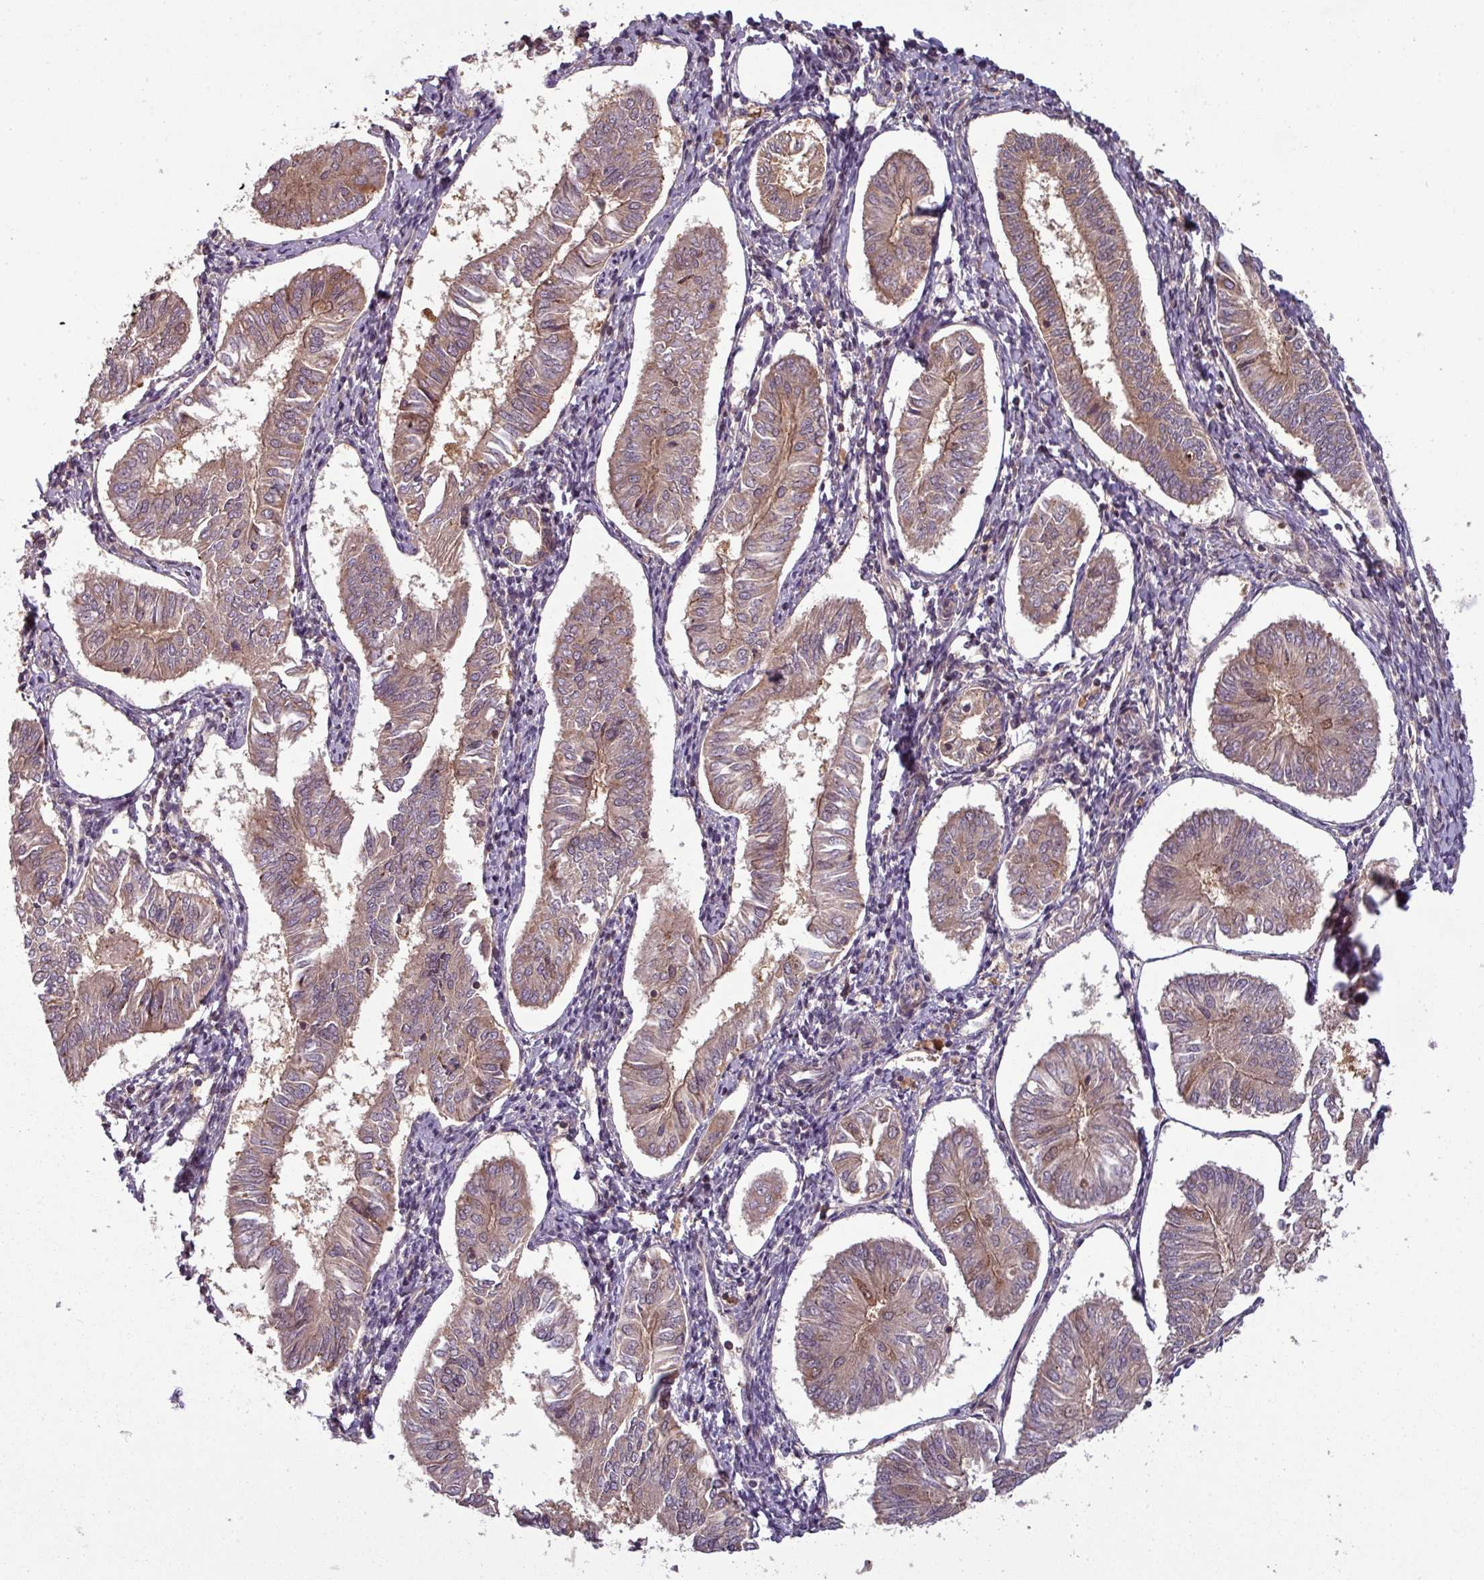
{"staining": {"intensity": "weak", "quantity": ">75%", "location": "cytoplasmic/membranous"}, "tissue": "endometrial cancer", "cell_type": "Tumor cells", "image_type": "cancer", "snomed": [{"axis": "morphology", "description": "Adenocarcinoma, NOS"}, {"axis": "topography", "description": "Endometrium"}], "caption": "Weak cytoplasmic/membranous protein staining is identified in approximately >75% of tumor cells in endometrial cancer.", "gene": "GSKIP", "patient": {"sex": "female", "age": 58}}